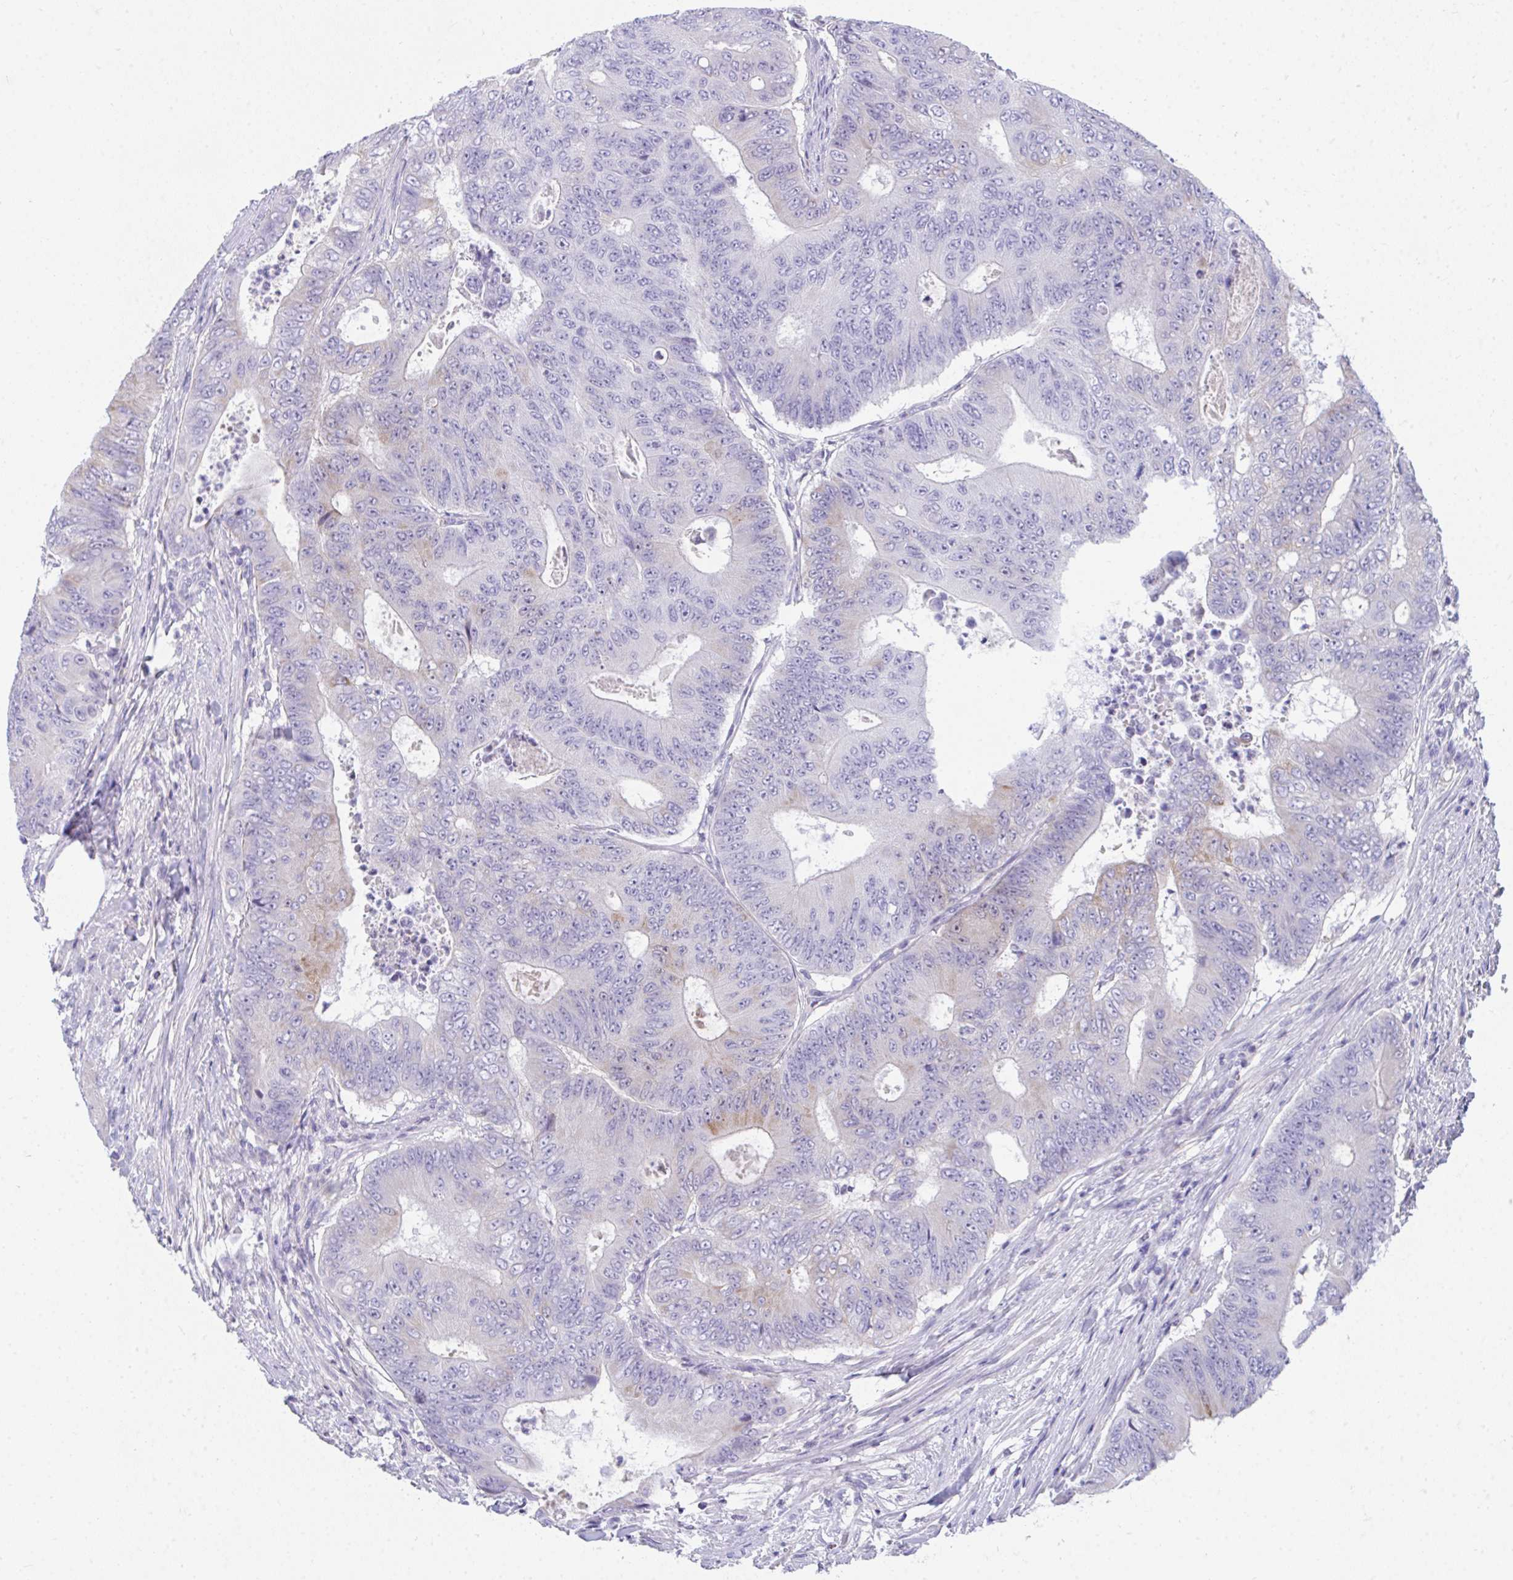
{"staining": {"intensity": "weak", "quantity": "<25%", "location": "cytoplasmic/membranous"}, "tissue": "colorectal cancer", "cell_type": "Tumor cells", "image_type": "cancer", "snomed": [{"axis": "morphology", "description": "Adenocarcinoma, NOS"}, {"axis": "topography", "description": "Colon"}], "caption": "Colorectal cancer was stained to show a protein in brown. There is no significant expression in tumor cells.", "gene": "COA5", "patient": {"sex": "female", "age": 48}}